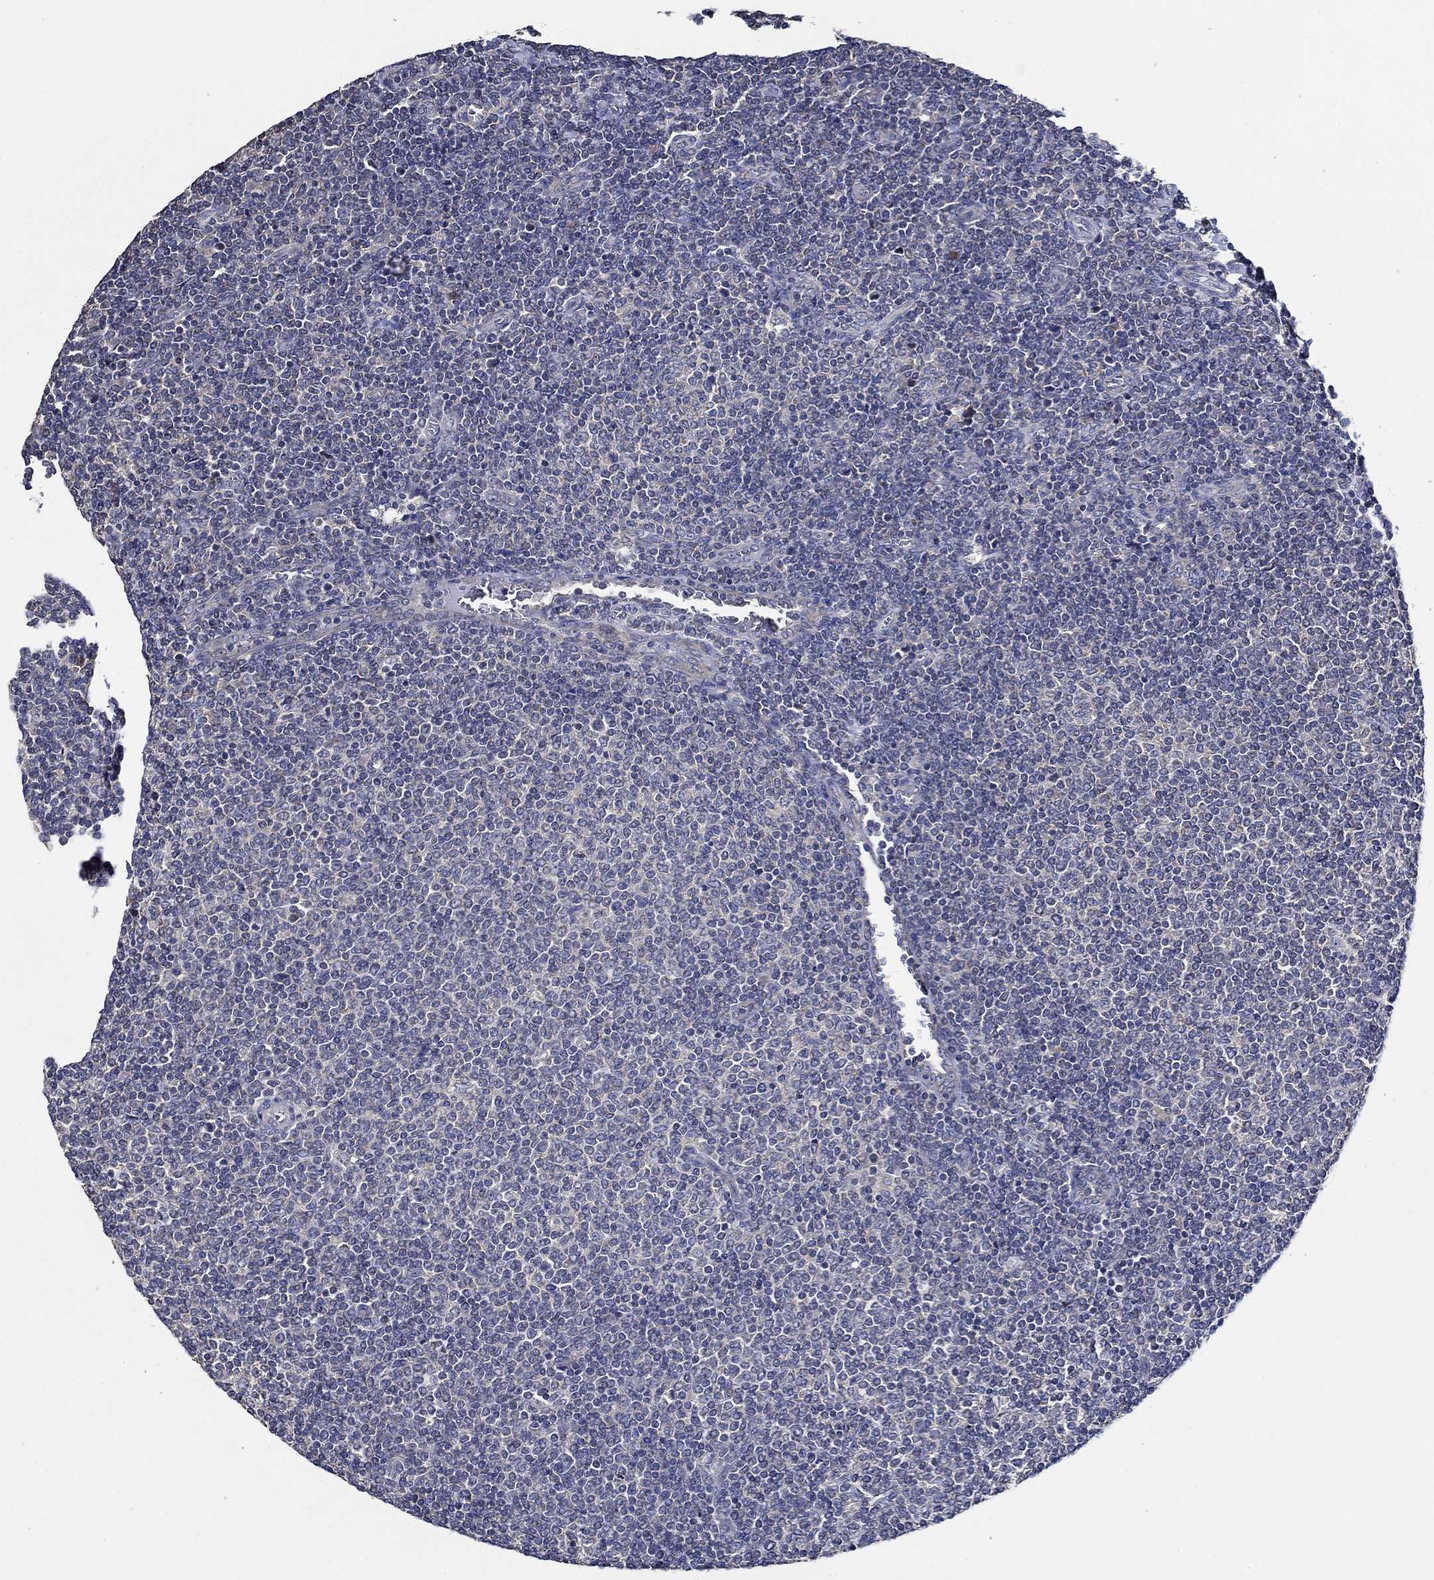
{"staining": {"intensity": "negative", "quantity": "none", "location": "none"}, "tissue": "lymphoma", "cell_type": "Tumor cells", "image_type": "cancer", "snomed": [{"axis": "morphology", "description": "Malignant lymphoma, non-Hodgkin's type, Low grade"}, {"axis": "topography", "description": "Lymph node"}], "caption": "Immunohistochemical staining of human malignant lymphoma, non-Hodgkin's type (low-grade) exhibits no significant expression in tumor cells.", "gene": "WDR53", "patient": {"sex": "male", "age": 52}}